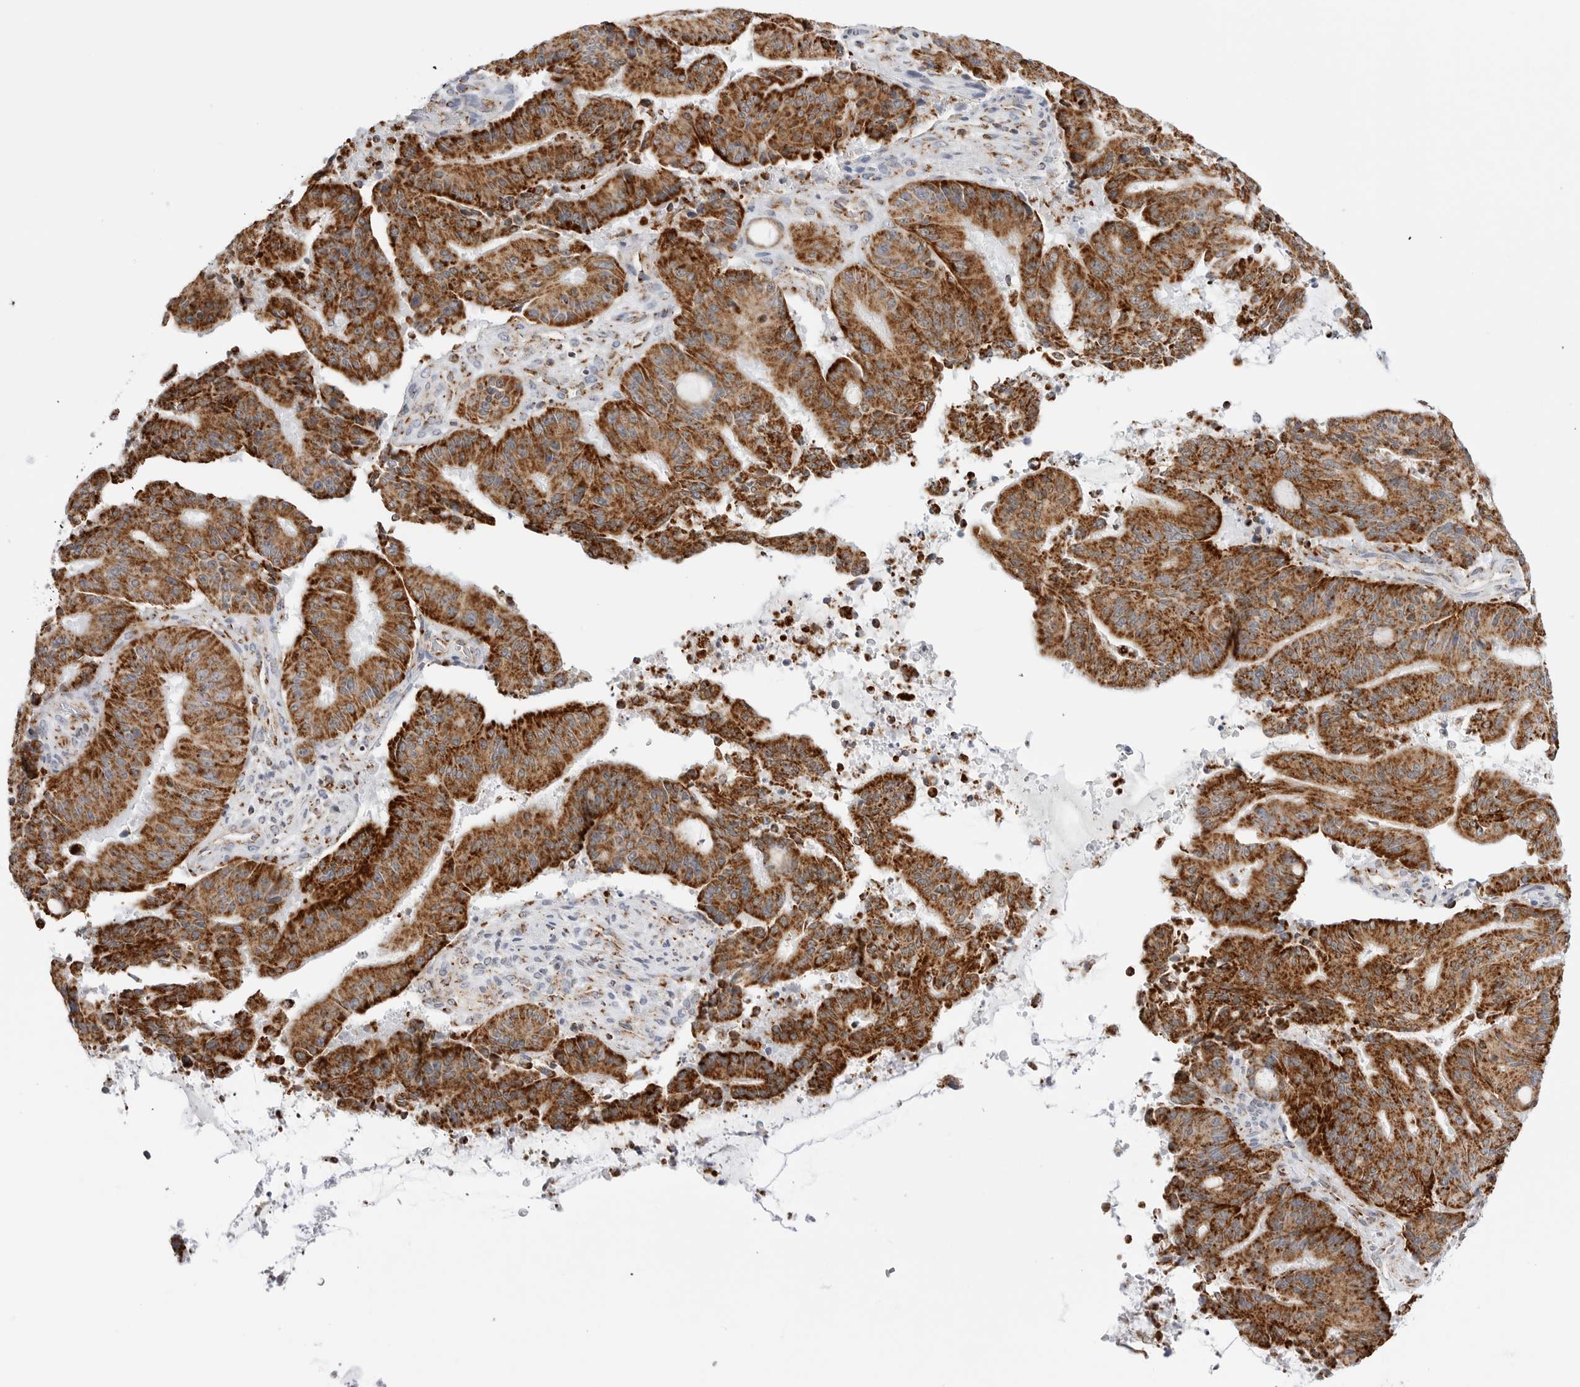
{"staining": {"intensity": "strong", "quantity": ">75%", "location": "cytoplasmic/membranous"}, "tissue": "liver cancer", "cell_type": "Tumor cells", "image_type": "cancer", "snomed": [{"axis": "morphology", "description": "Normal tissue, NOS"}, {"axis": "morphology", "description": "Cholangiocarcinoma"}, {"axis": "topography", "description": "Liver"}, {"axis": "topography", "description": "Peripheral nerve tissue"}], "caption": "High-power microscopy captured an immunohistochemistry photomicrograph of liver cancer, revealing strong cytoplasmic/membranous staining in about >75% of tumor cells. Nuclei are stained in blue.", "gene": "ATP5IF1", "patient": {"sex": "female", "age": 73}}